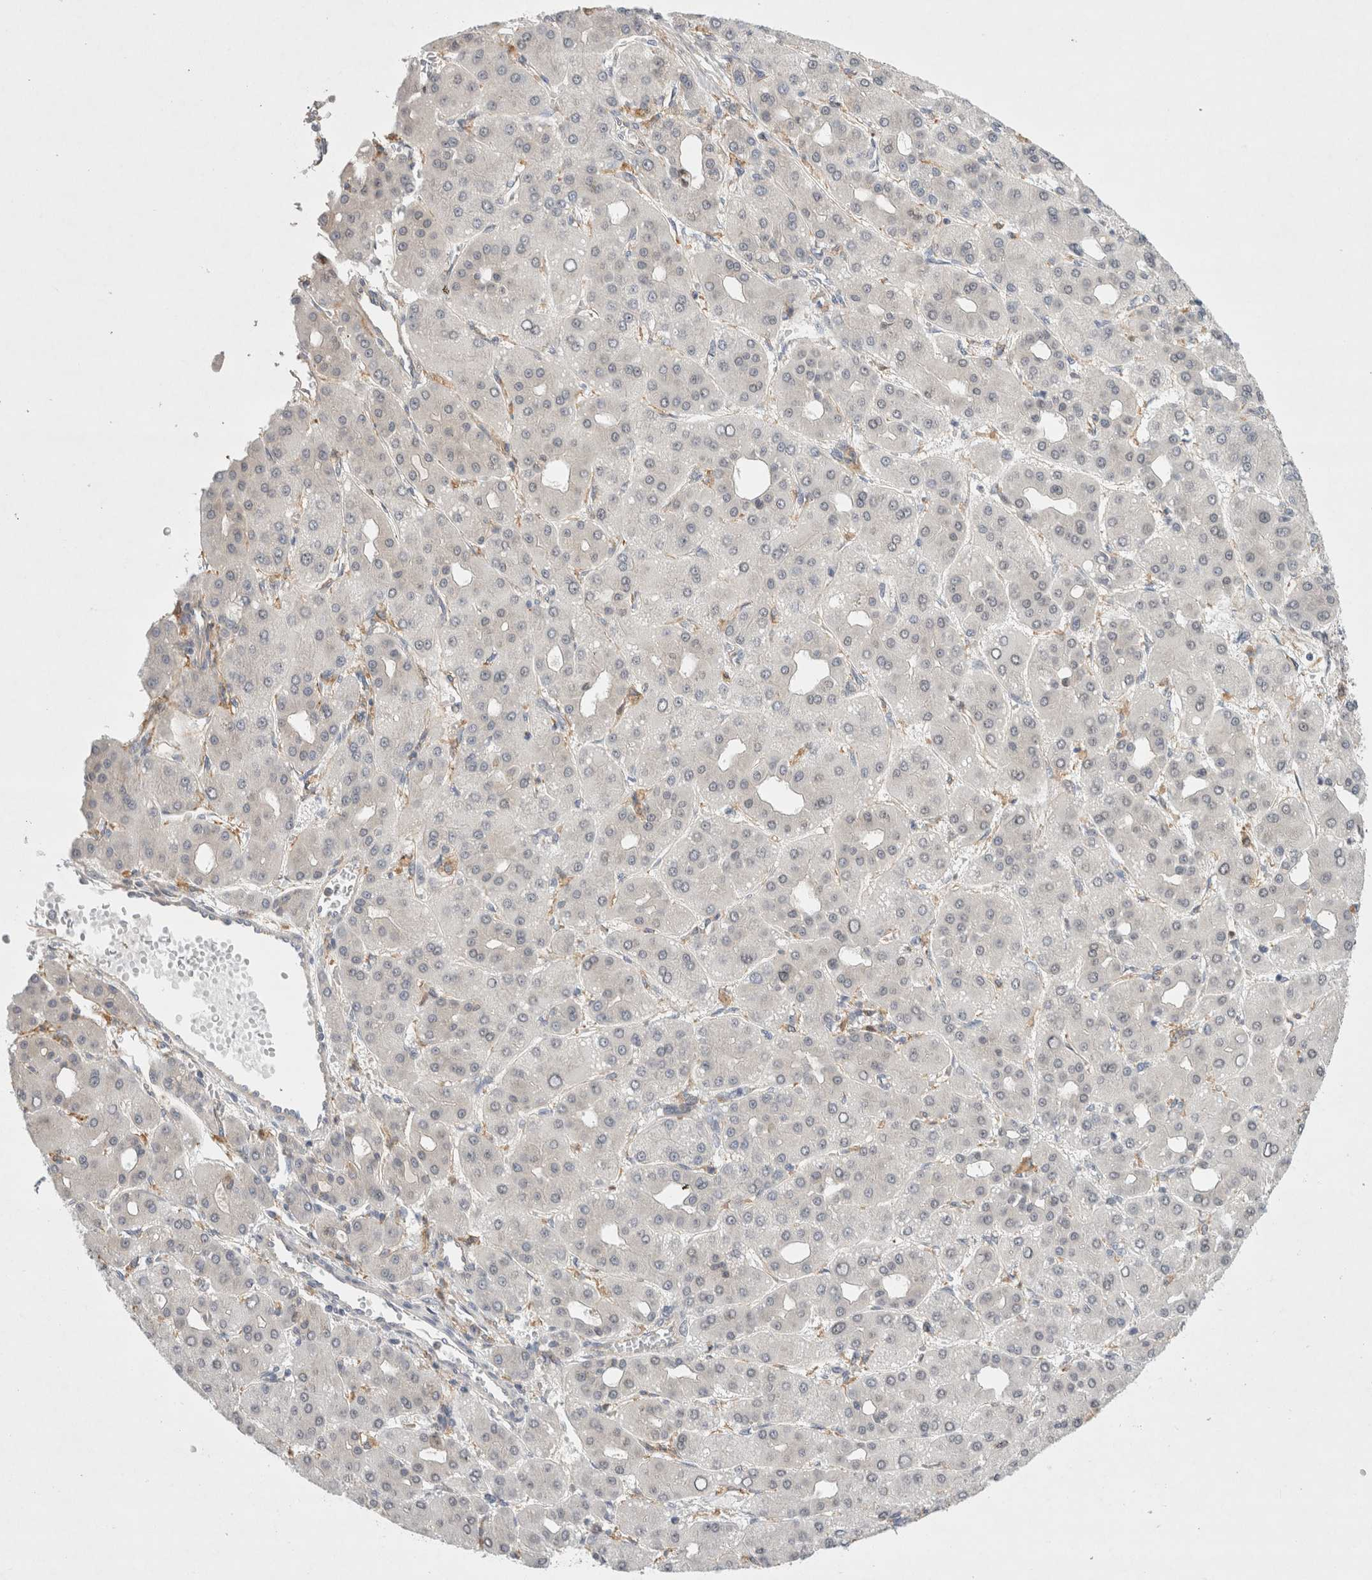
{"staining": {"intensity": "negative", "quantity": "none", "location": "none"}, "tissue": "liver cancer", "cell_type": "Tumor cells", "image_type": "cancer", "snomed": [{"axis": "morphology", "description": "Carcinoma, Hepatocellular, NOS"}, {"axis": "topography", "description": "Liver"}], "caption": "Immunohistochemistry (IHC) image of neoplastic tissue: liver cancer (hepatocellular carcinoma) stained with DAB exhibits no significant protein expression in tumor cells.", "gene": "CDCA7L", "patient": {"sex": "male", "age": 65}}